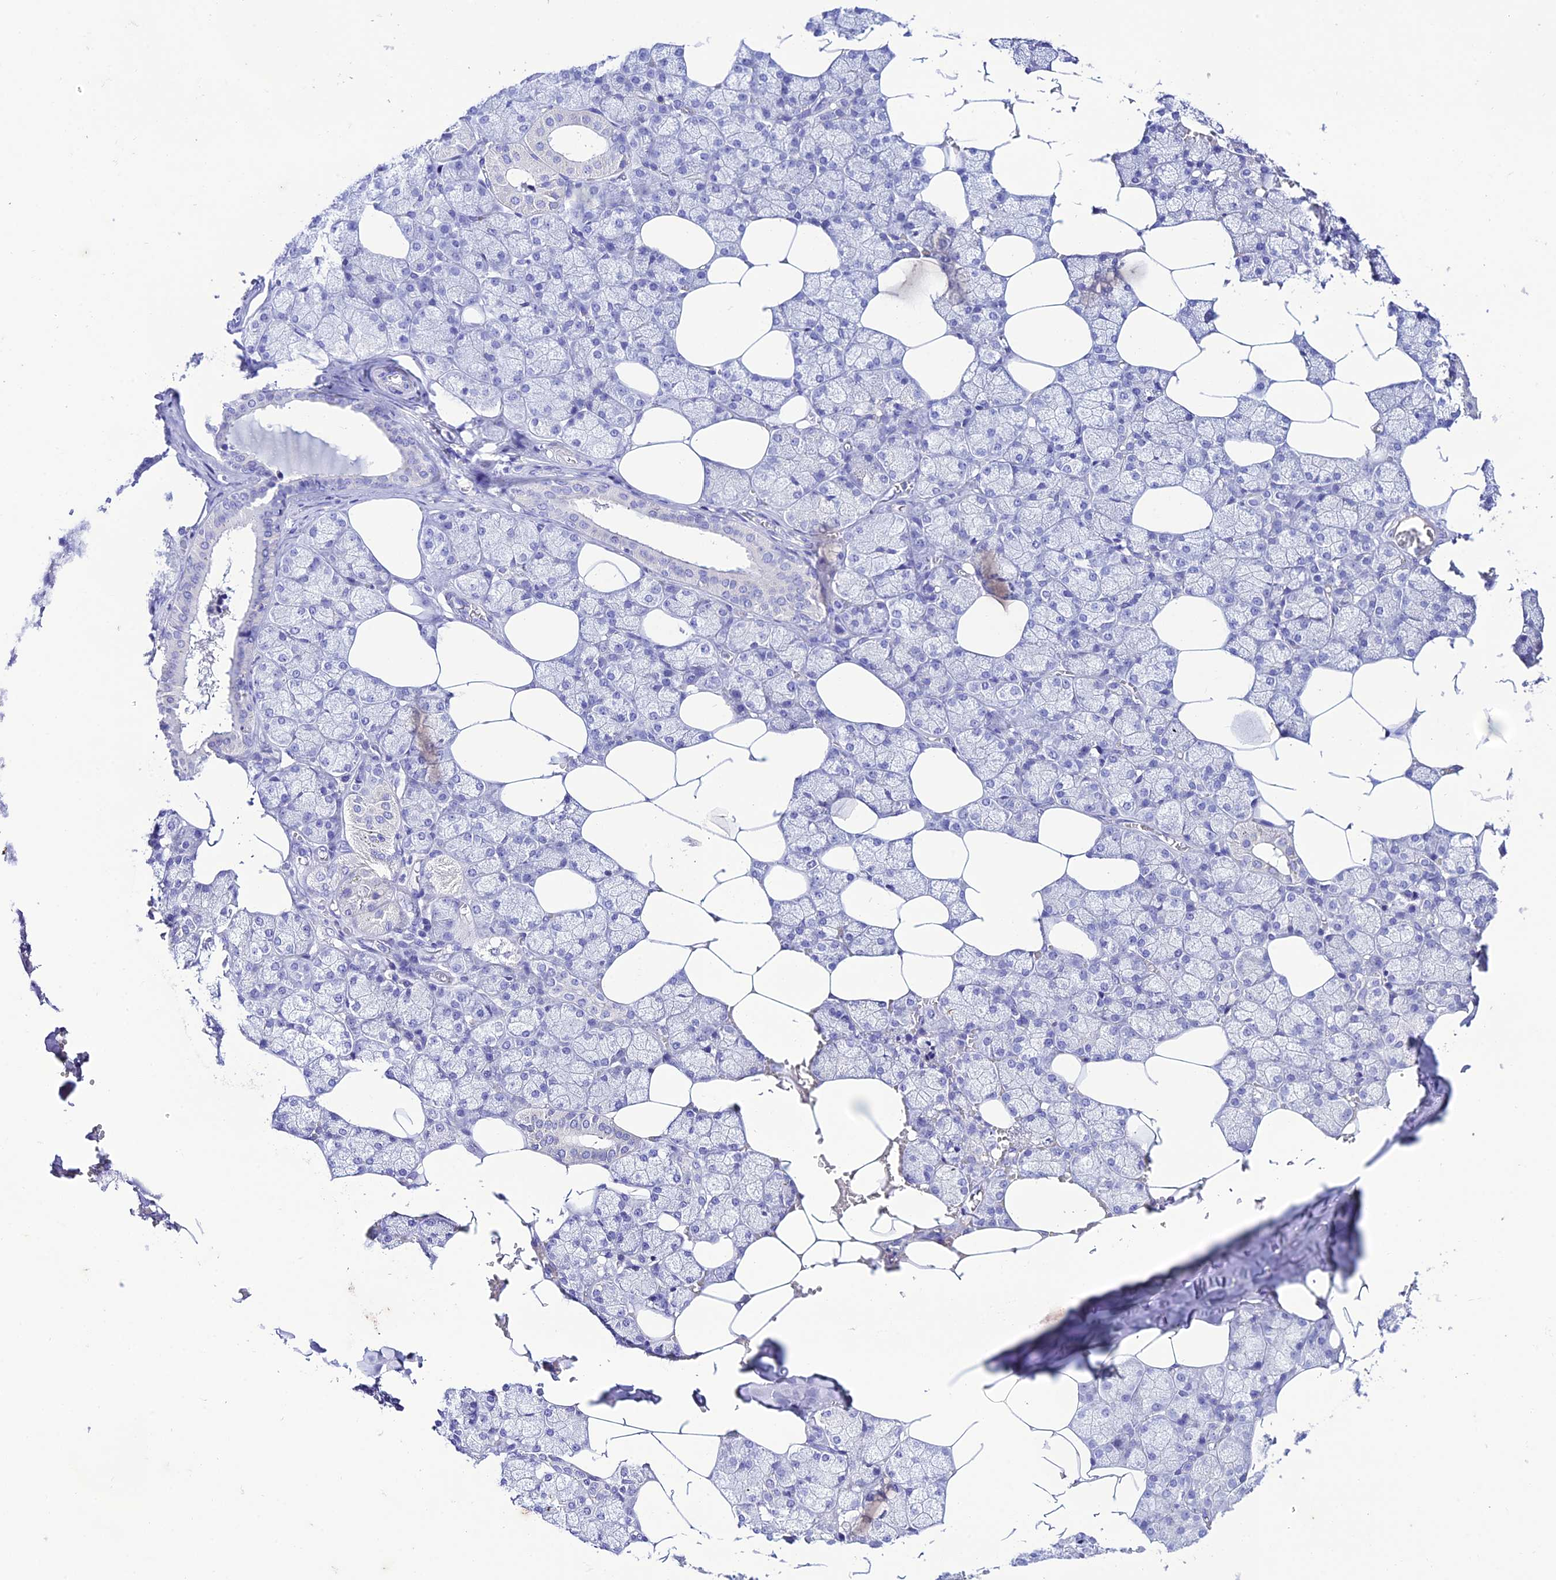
{"staining": {"intensity": "negative", "quantity": "none", "location": "none"}, "tissue": "salivary gland", "cell_type": "Glandular cells", "image_type": "normal", "snomed": [{"axis": "morphology", "description": "Normal tissue, NOS"}, {"axis": "topography", "description": "Salivary gland"}], "caption": "This is a histopathology image of IHC staining of normal salivary gland, which shows no positivity in glandular cells.", "gene": "NLRP6", "patient": {"sex": "male", "age": 62}}